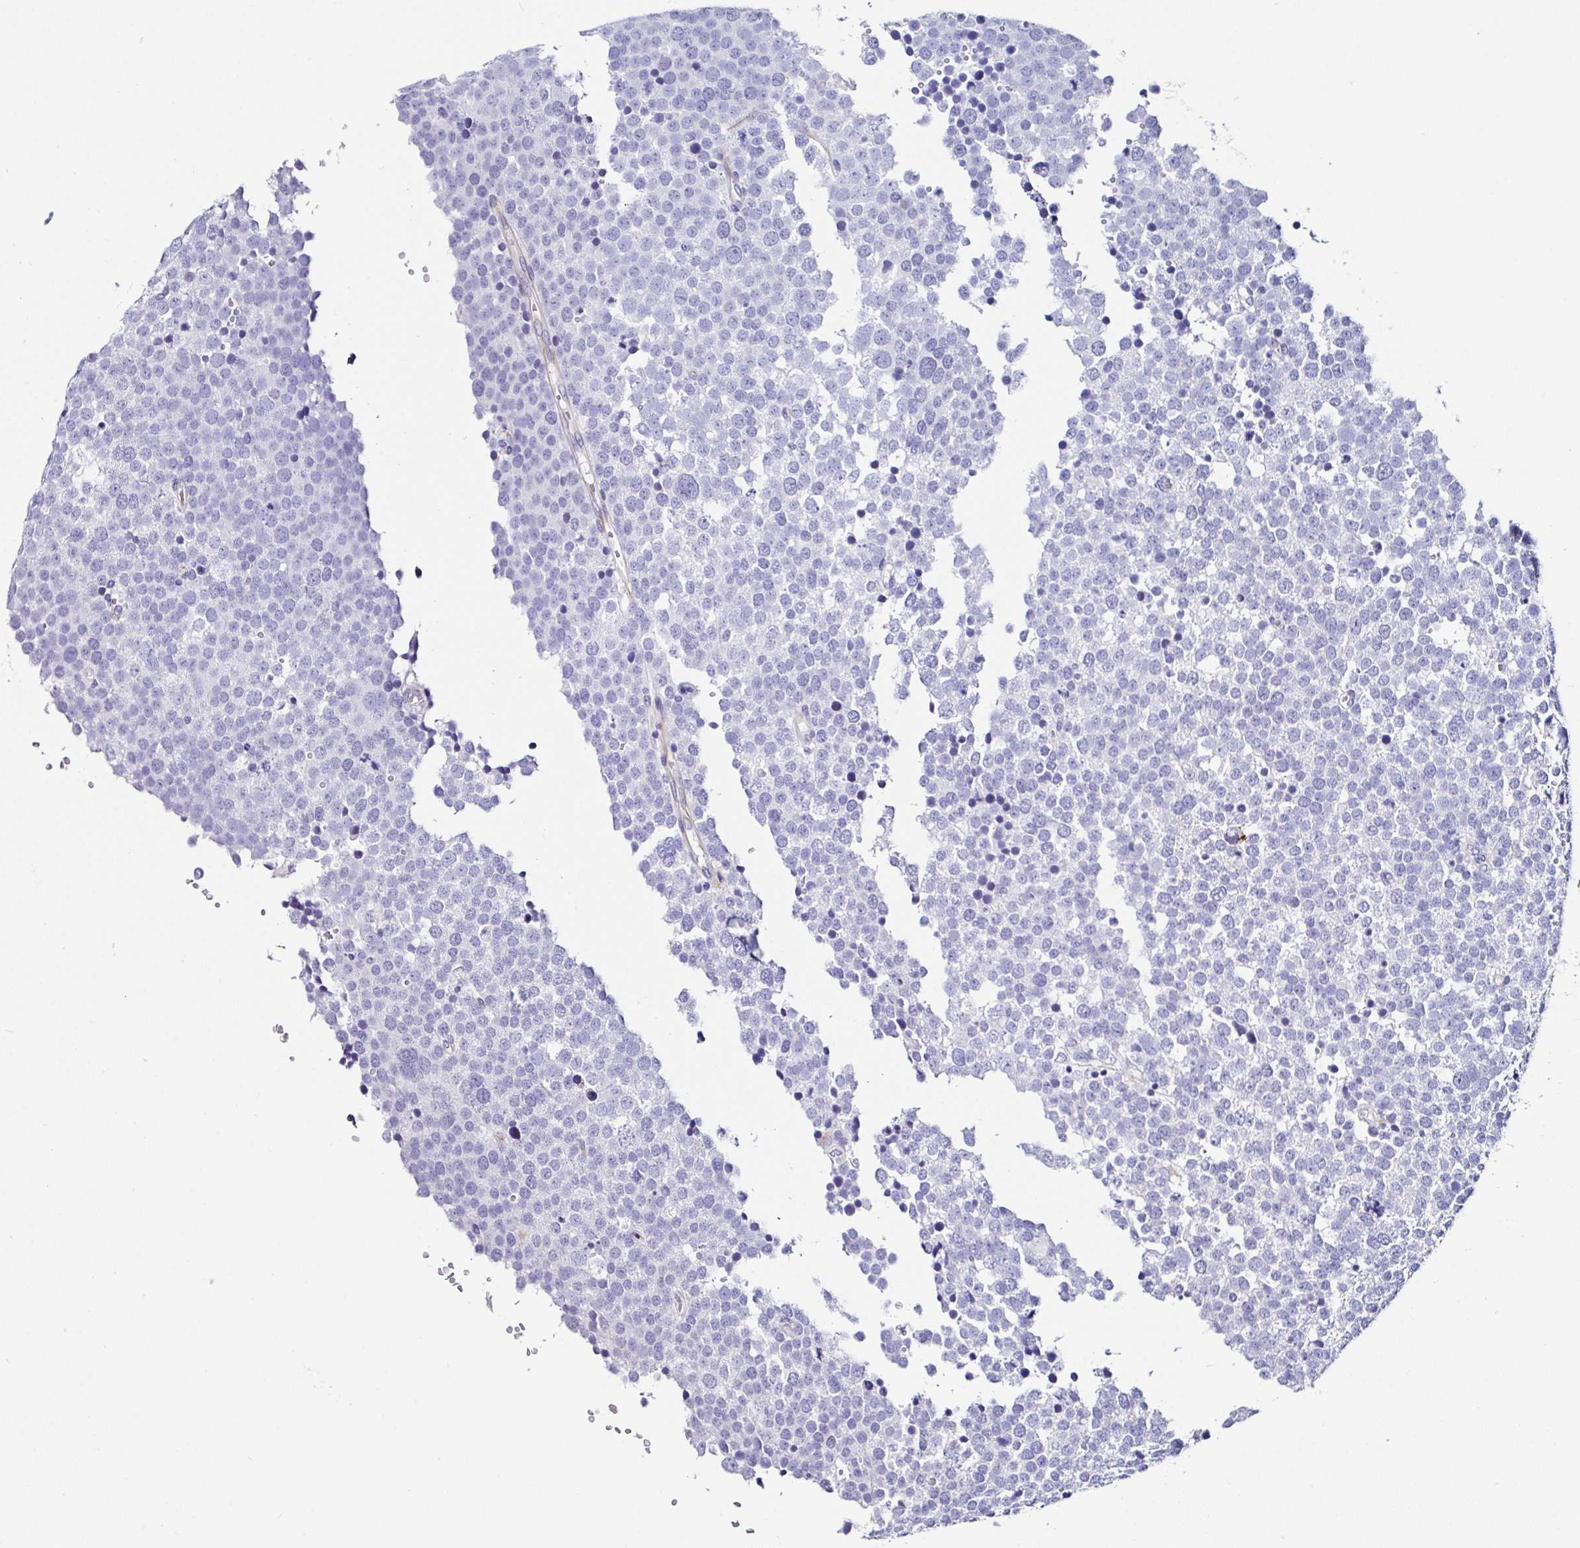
{"staining": {"intensity": "negative", "quantity": "none", "location": "none"}, "tissue": "testis cancer", "cell_type": "Tumor cells", "image_type": "cancer", "snomed": [{"axis": "morphology", "description": "Seminoma, NOS"}, {"axis": "topography", "description": "Testis"}], "caption": "Immunohistochemistry micrograph of human seminoma (testis) stained for a protein (brown), which shows no positivity in tumor cells.", "gene": "TMPRSS11E", "patient": {"sex": "male", "age": 71}}